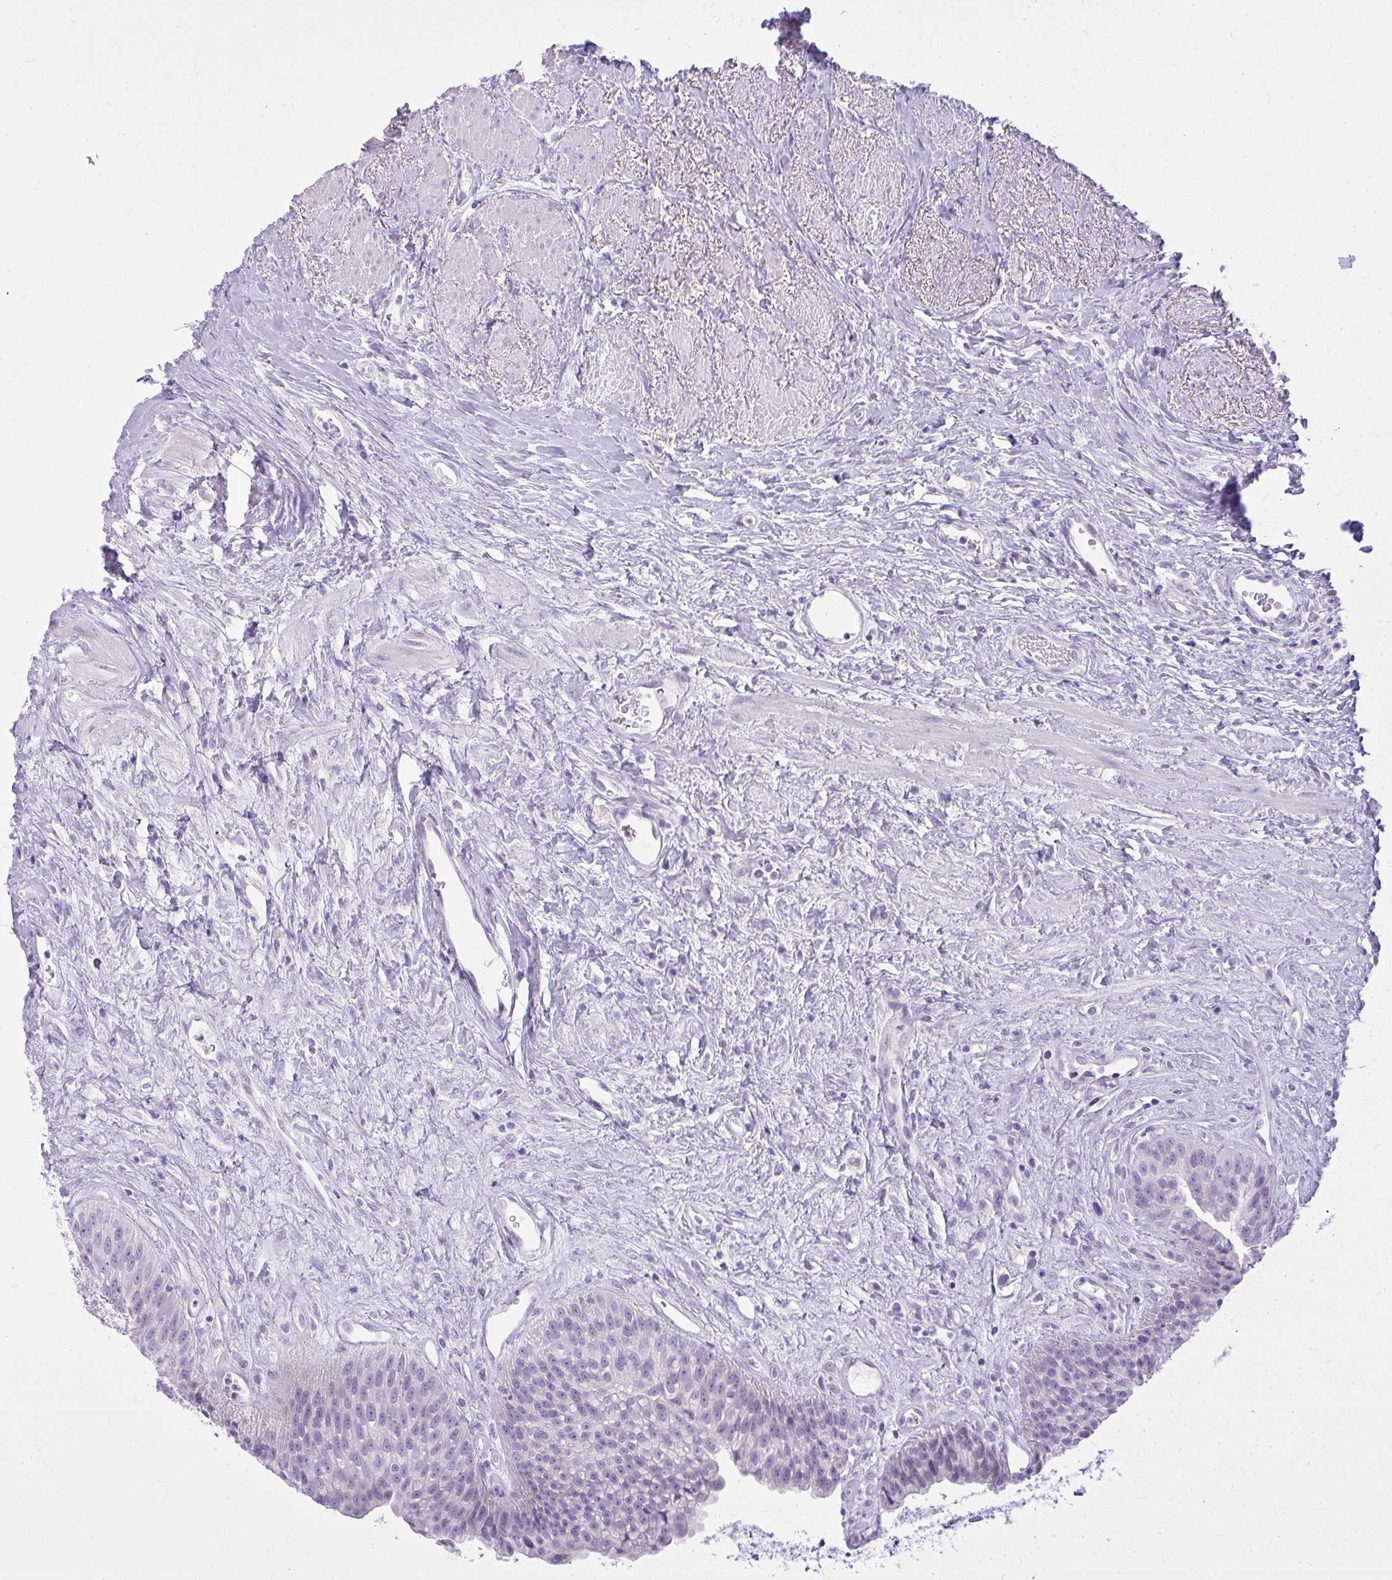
{"staining": {"intensity": "negative", "quantity": "none", "location": "none"}, "tissue": "urinary bladder", "cell_type": "Urothelial cells", "image_type": "normal", "snomed": [{"axis": "morphology", "description": "Normal tissue, NOS"}, {"axis": "topography", "description": "Urinary bladder"}], "caption": "IHC micrograph of unremarkable urinary bladder stained for a protein (brown), which shows no staining in urothelial cells. (DAB immunohistochemistry (IHC), high magnification).", "gene": "PRAP1", "patient": {"sex": "female", "age": 56}}